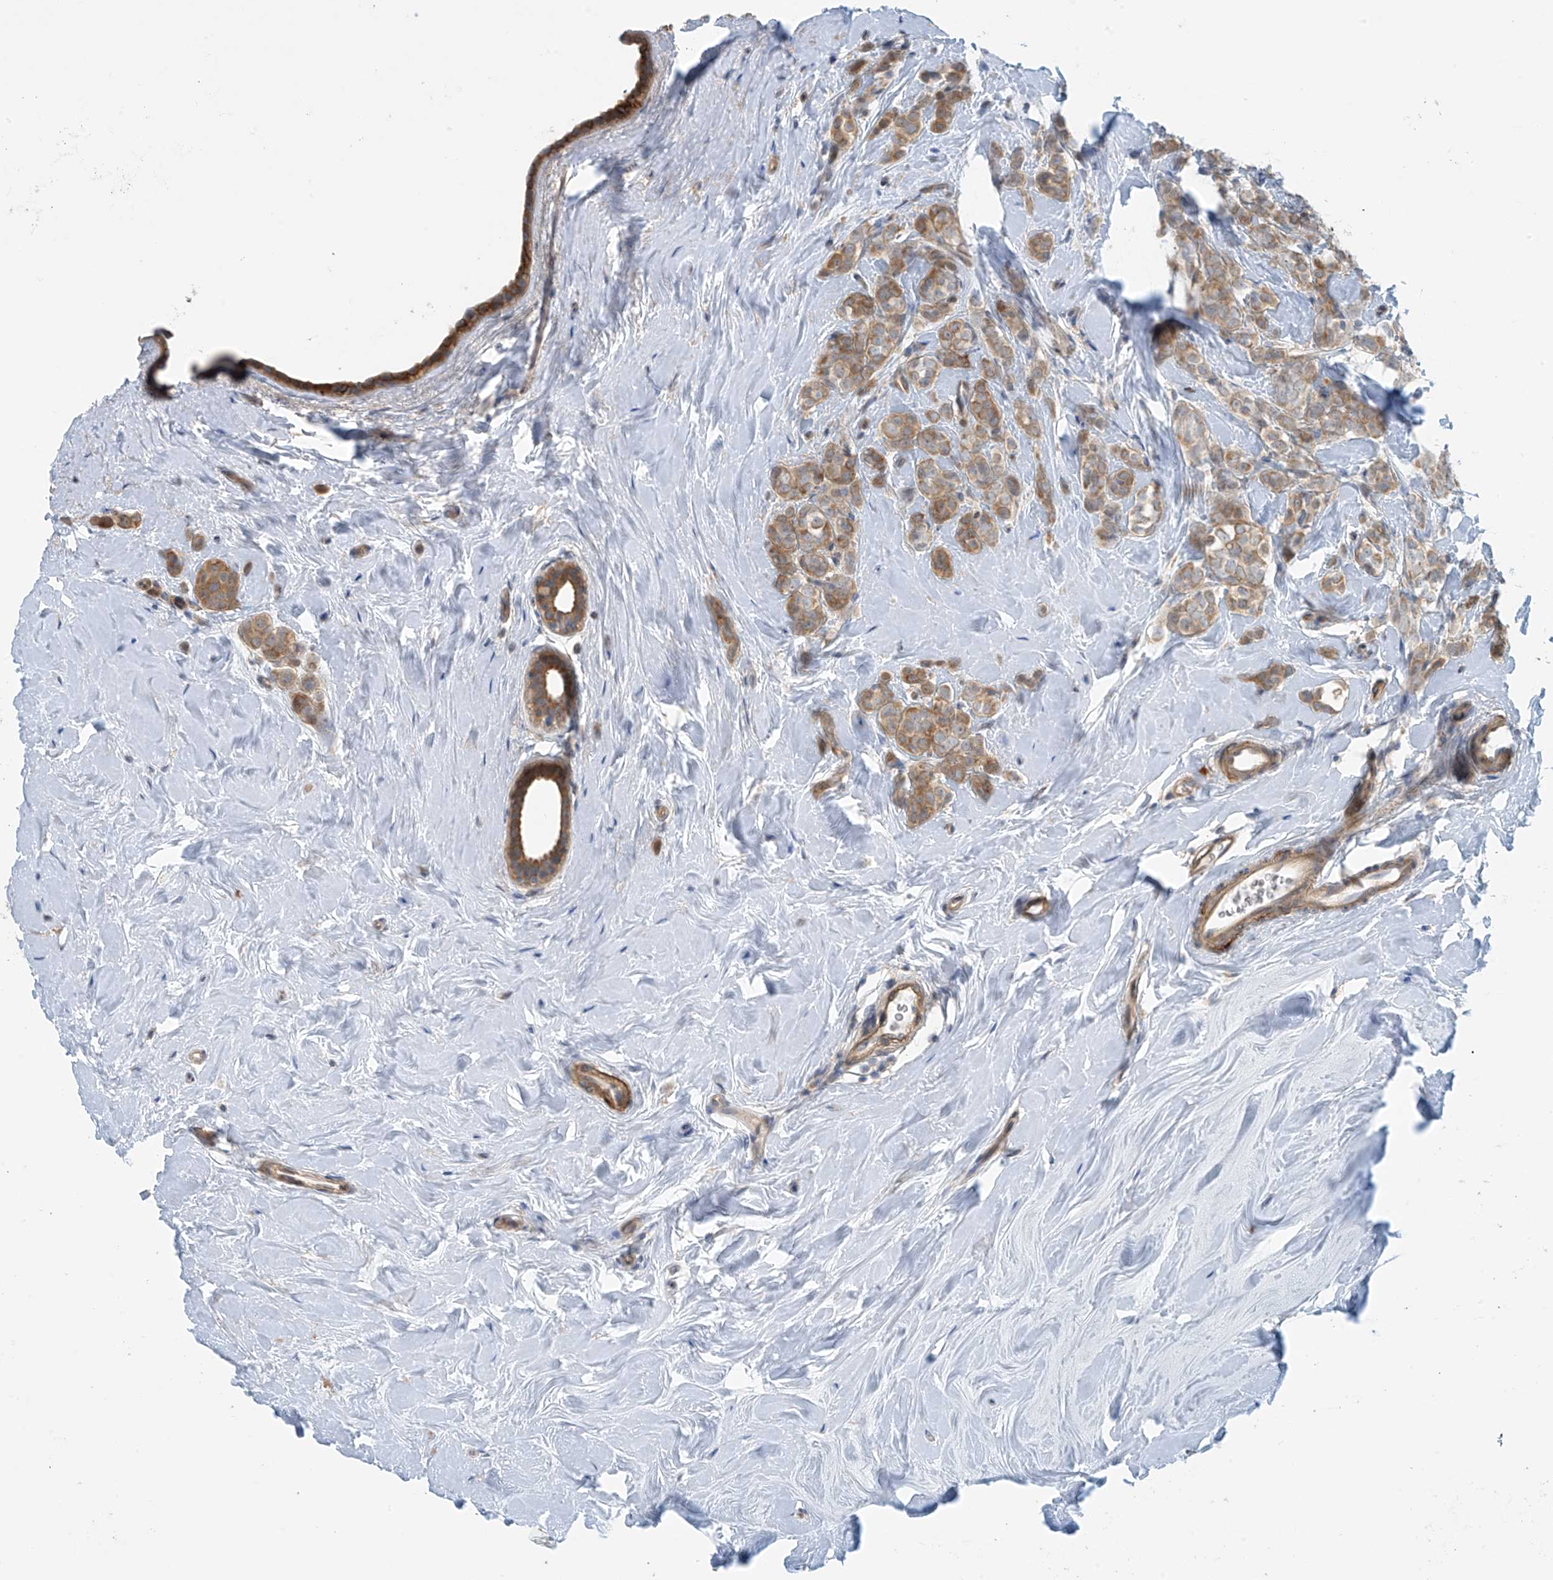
{"staining": {"intensity": "moderate", "quantity": ">75%", "location": "cytoplasmic/membranous"}, "tissue": "breast cancer", "cell_type": "Tumor cells", "image_type": "cancer", "snomed": [{"axis": "morphology", "description": "Lobular carcinoma"}, {"axis": "topography", "description": "Breast"}], "caption": "Moderate cytoplasmic/membranous staining is seen in approximately >75% of tumor cells in lobular carcinoma (breast).", "gene": "FSD1L", "patient": {"sex": "female", "age": 47}}